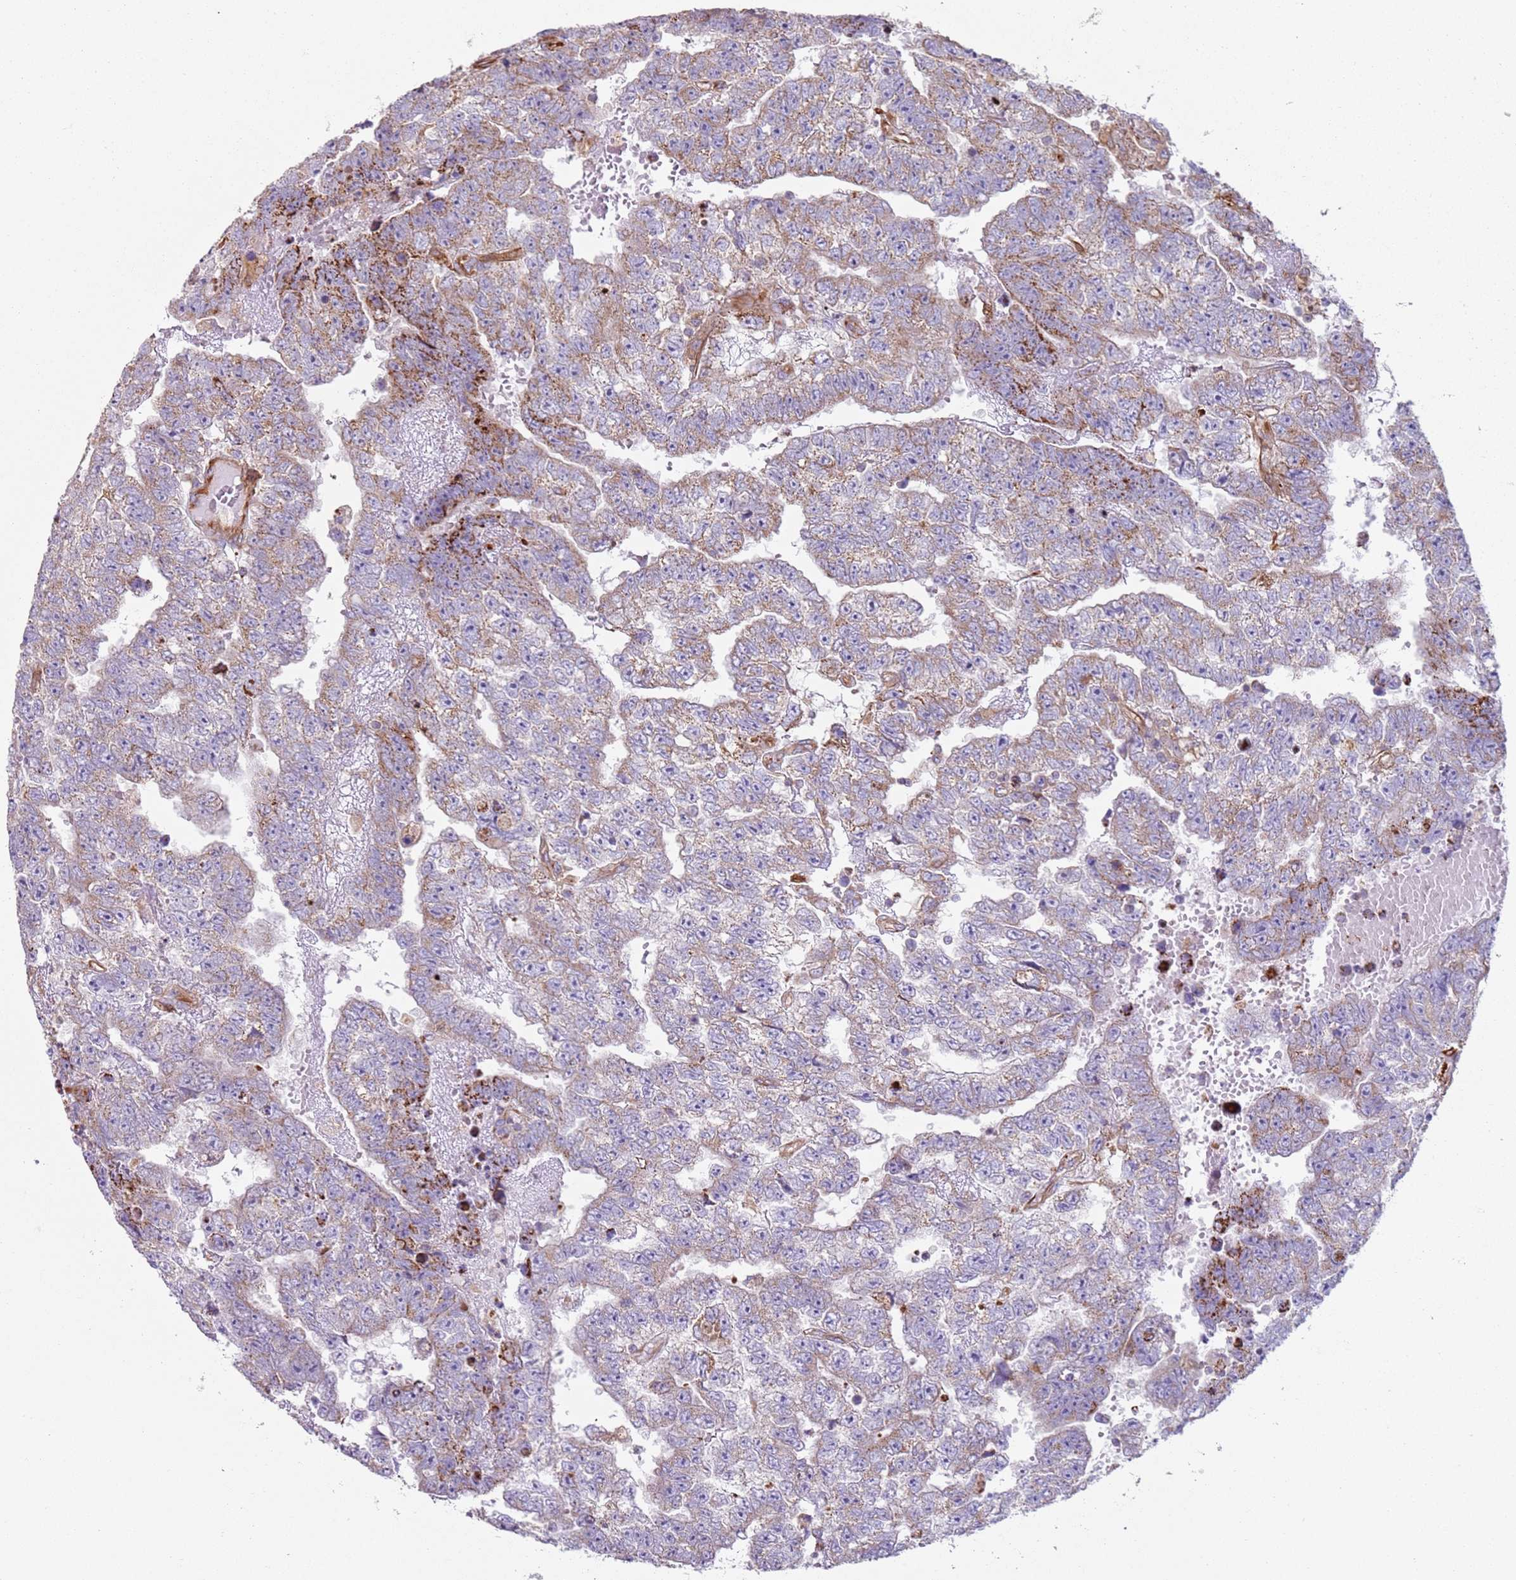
{"staining": {"intensity": "moderate", "quantity": "<25%", "location": "cytoplasmic/membranous"}, "tissue": "testis cancer", "cell_type": "Tumor cells", "image_type": "cancer", "snomed": [{"axis": "morphology", "description": "Carcinoma, Embryonal, NOS"}, {"axis": "topography", "description": "Testis"}], "caption": "Protein staining exhibits moderate cytoplasmic/membranous expression in approximately <25% of tumor cells in testis cancer (embryonal carcinoma).", "gene": "SNAPIN", "patient": {"sex": "male", "age": 25}}